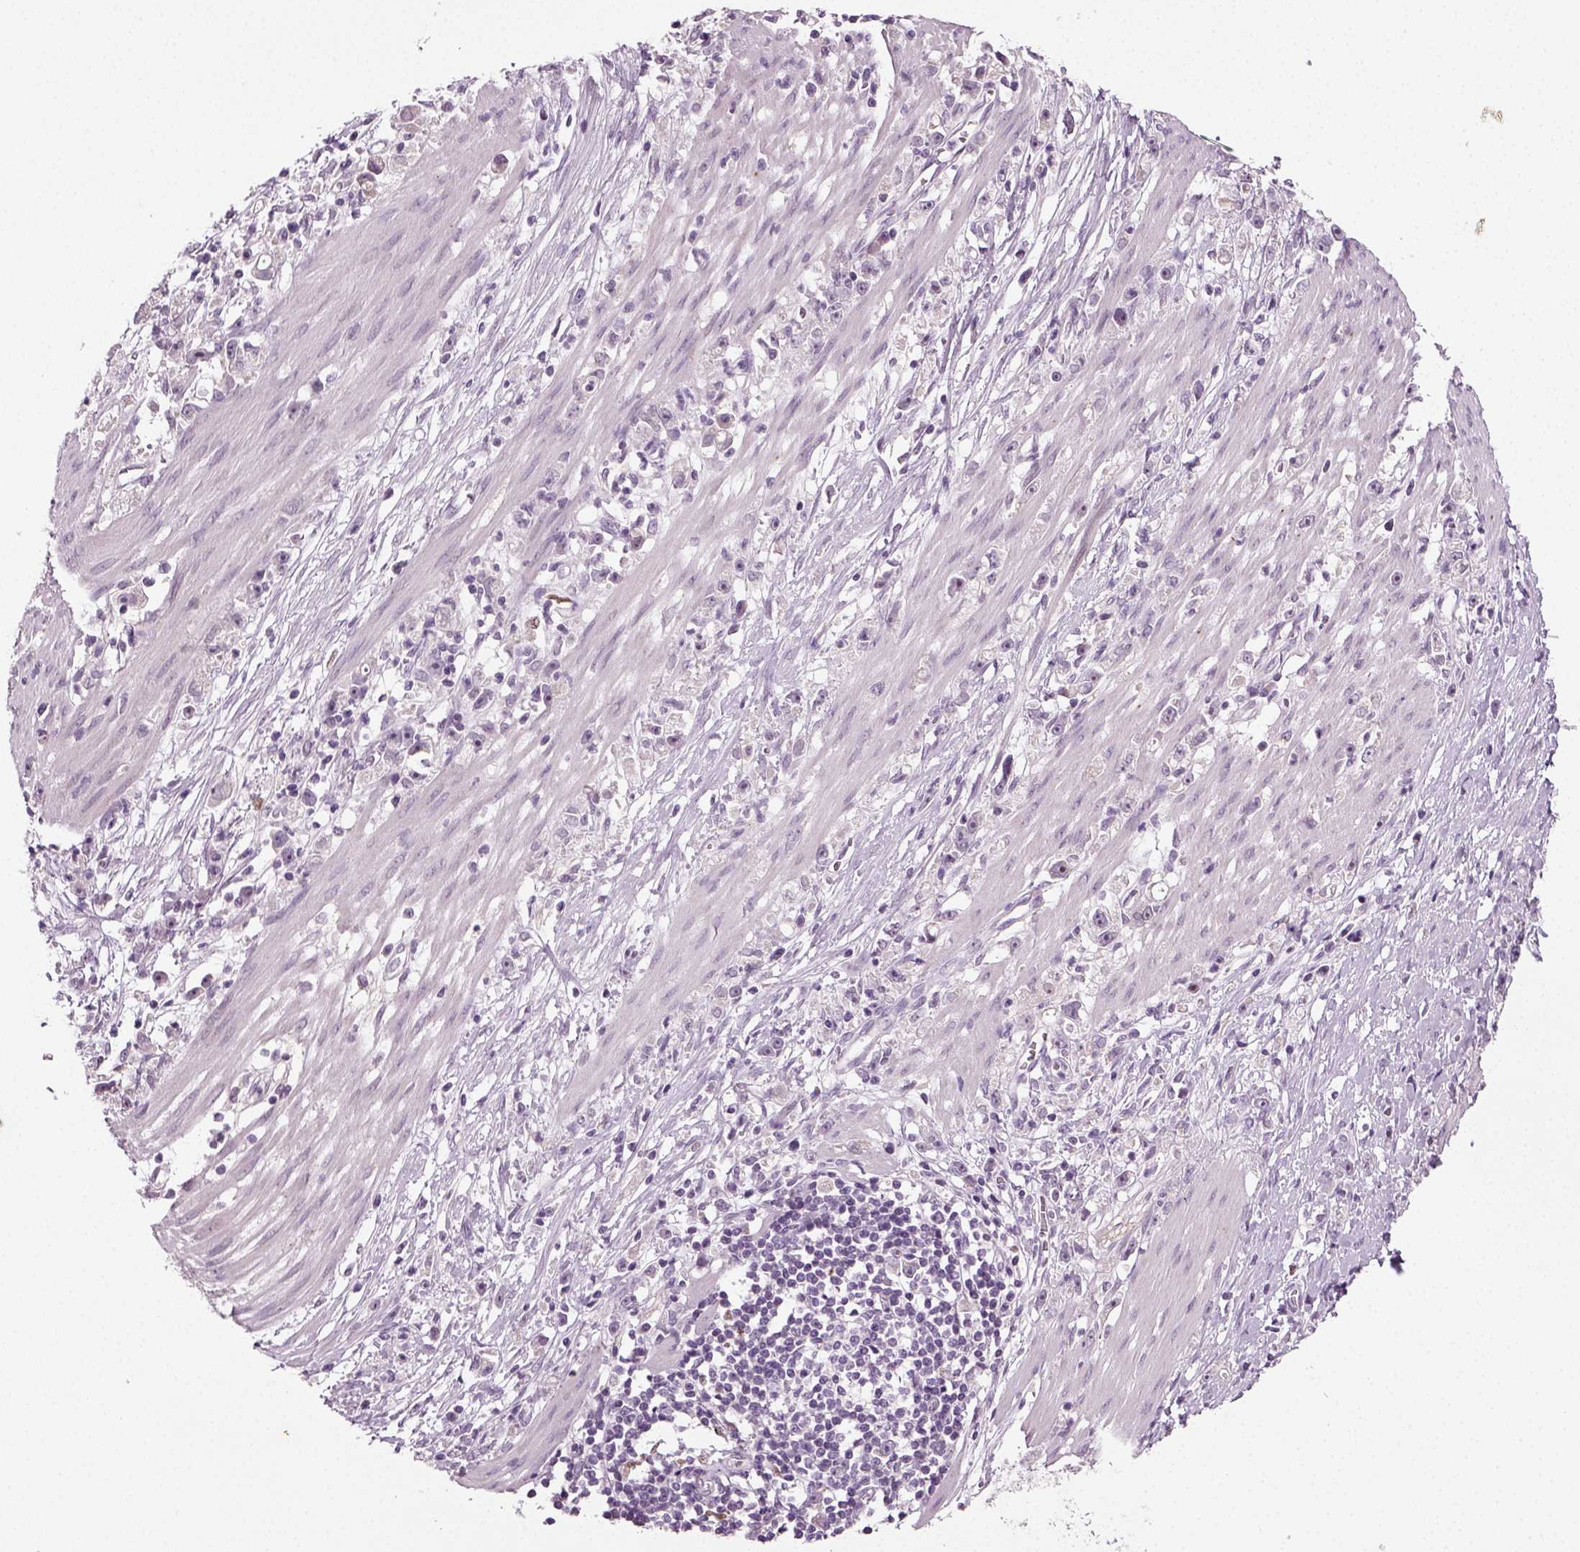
{"staining": {"intensity": "weak", "quantity": "<25%", "location": "nuclear"}, "tissue": "stomach cancer", "cell_type": "Tumor cells", "image_type": "cancer", "snomed": [{"axis": "morphology", "description": "Adenocarcinoma, NOS"}, {"axis": "topography", "description": "Stomach"}], "caption": "An immunohistochemistry photomicrograph of stomach cancer is shown. There is no staining in tumor cells of stomach cancer.", "gene": "SYNGAP1", "patient": {"sex": "female", "age": 59}}